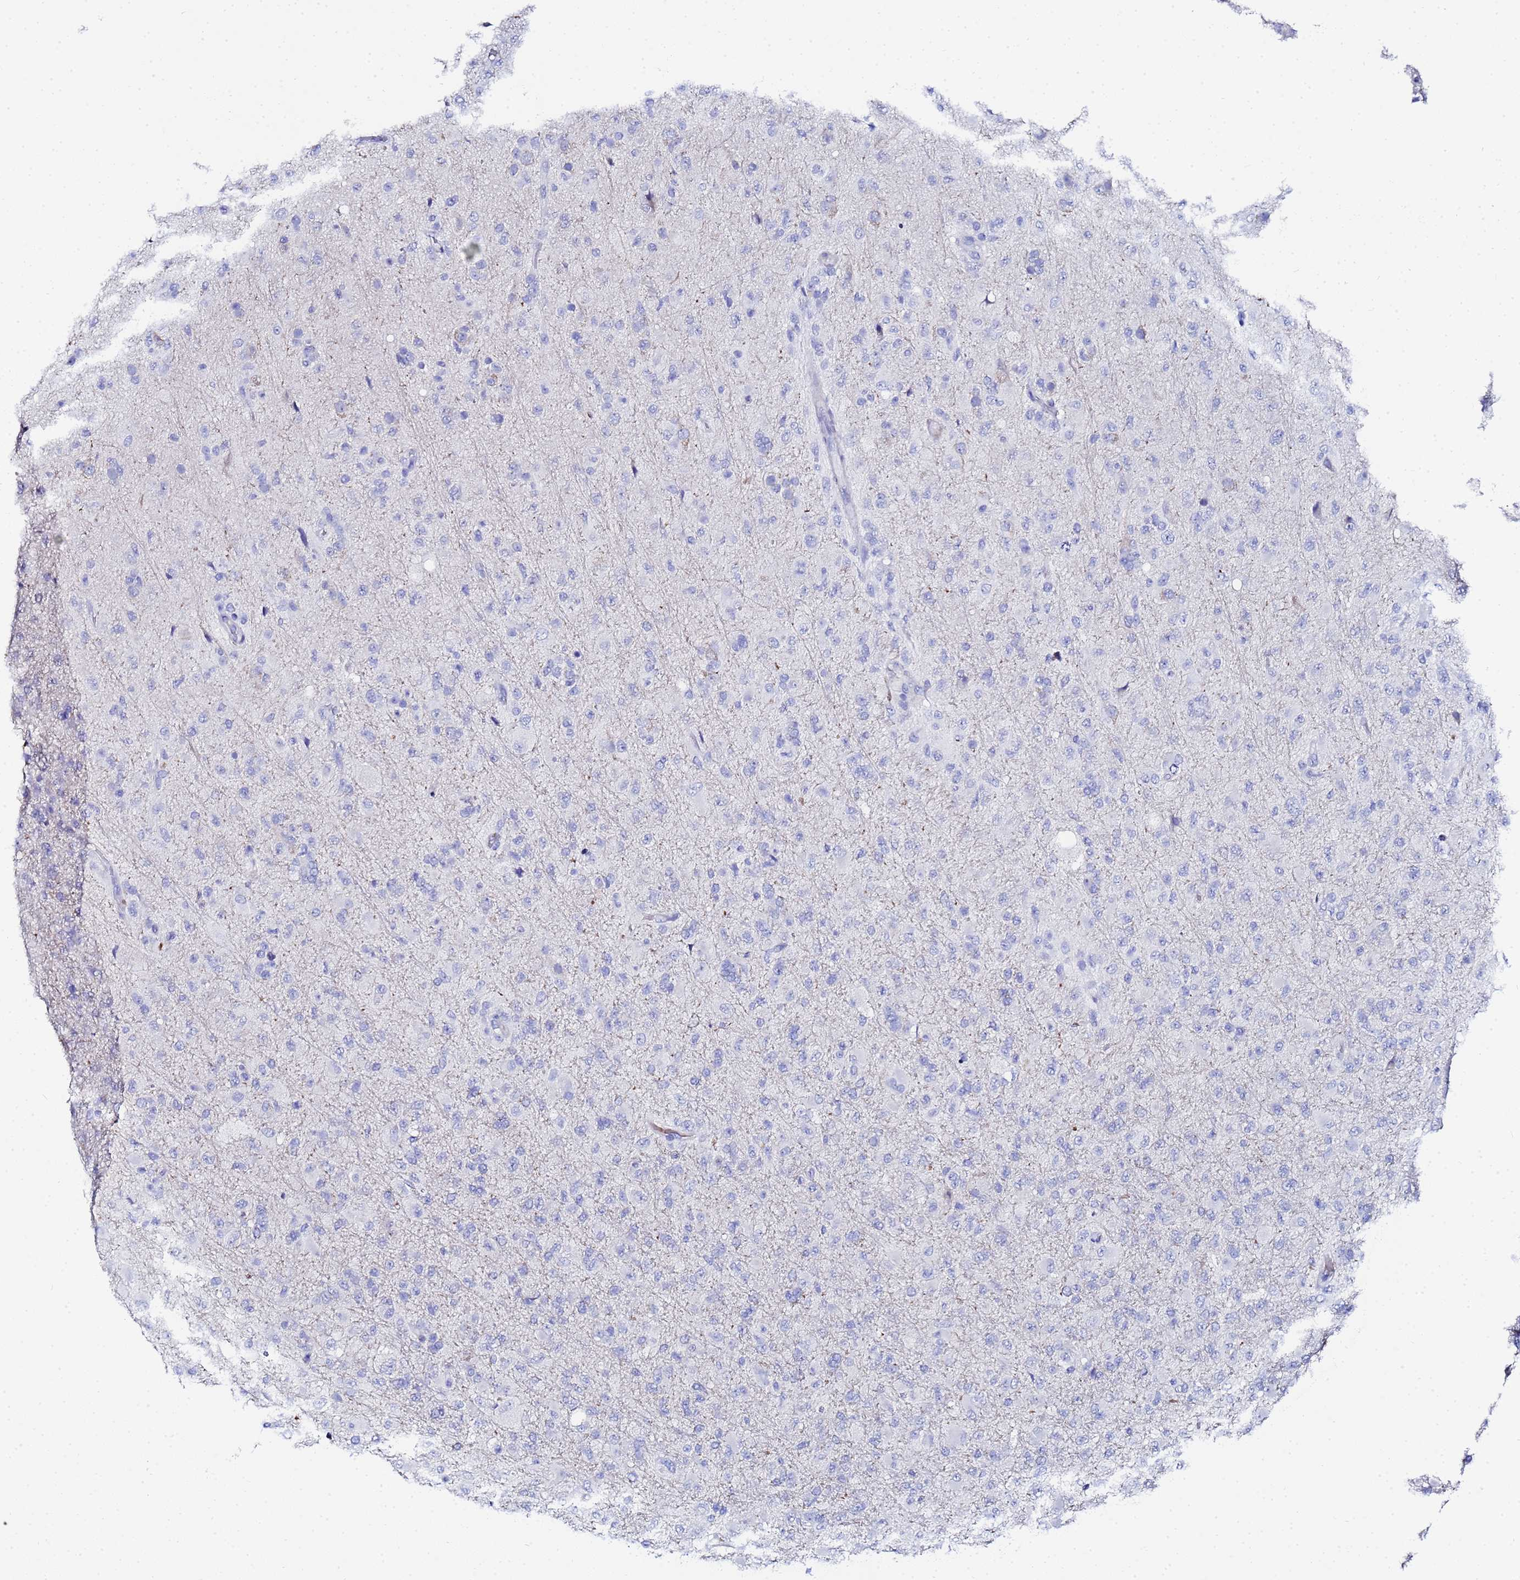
{"staining": {"intensity": "negative", "quantity": "none", "location": "none"}, "tissue": "glioma", "cell_type": "Tumor cells", "image_type": "cancer", "snomed": [{"axis": "morphology", "description": "Glioma, malignant, Low grade"}, {"axis": "topography", "description": "Brain"}], "caption": "Tumor cells are negative for brown protein staining in glioma.", "gene": "ZNF26", "patient": {"sex": "male", "age": 65}}